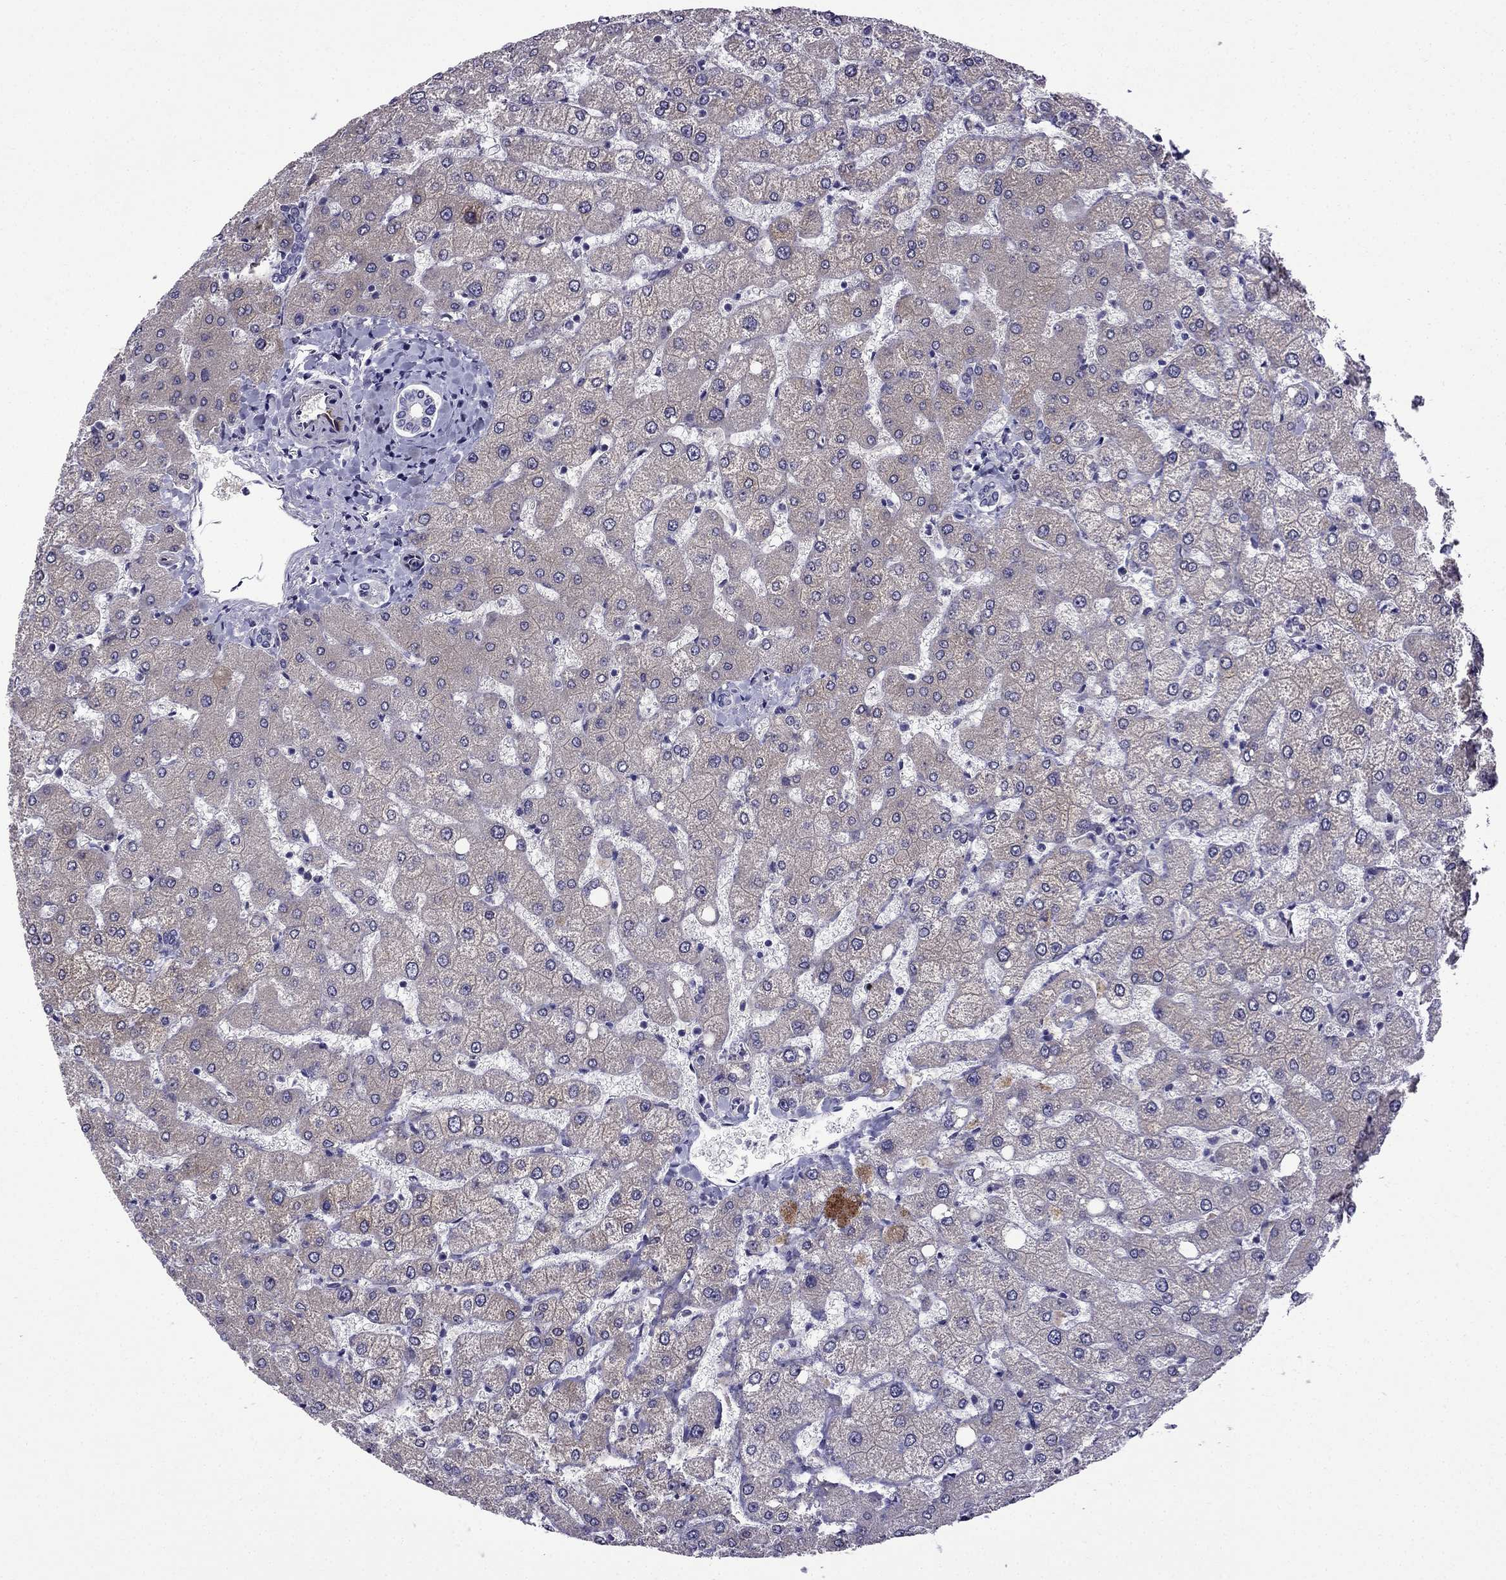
{"staining": {"intensity": "negative", "quantity": "none", "location": "none"}, "tissue": "liver", "cell_type": "Cholangiocytes", "image_type": "normal", "snomed": [{"axis": "morphology", "description": "Normal tissue, NOS"}, {"axis": "topography", "description": "Liver"}], "caption": "The micrograph reveals no significant expression in cholangiocytes of liver. (DAB IHC visualized using brightfield microscopy, high magnification).", "gene": "PI16", "patient": {"sex": "female", "age": 54}}